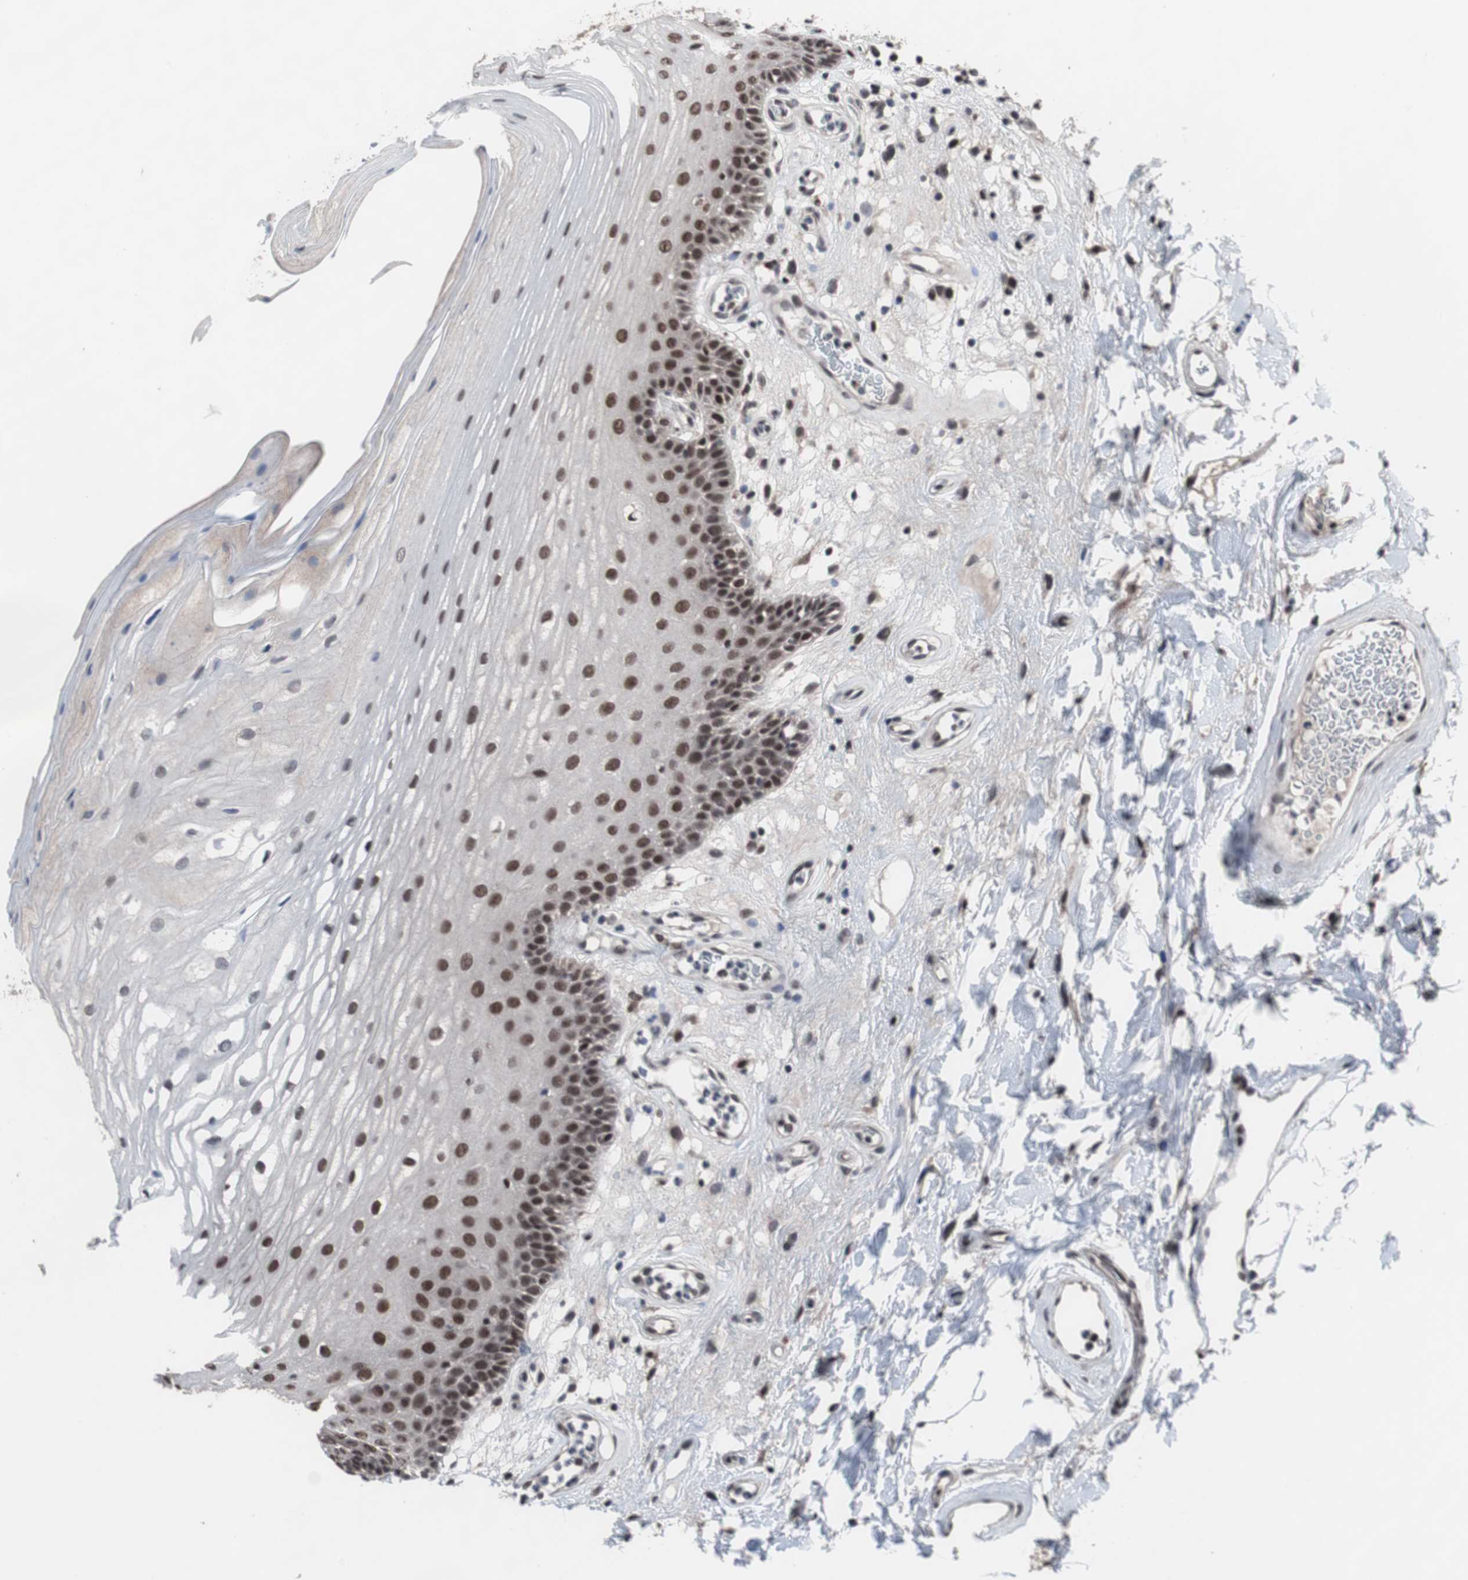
{"staining": {"intensity": "moderate", "quantity": ">75%", "location": "nuclear"}, "tissue": "oral mucosa", "cell_type": "Squamous epithelial cells", "image_type": "normal", "snomed": [{"axis": "morphology", "description": "Normal tissue, NOS"}, {"axis": "morphology", "description": "Squamous cell carcinoma, NOS"}, {"axis": "topography", "description": "Skeletal muscle"}, {"axis": "topography", "description": "Oral tissue"}], "caption": "The immunohistochemical stain labels moderate nuclear positivity in squamous epithelial cells of normal oral mucosa.", "gene": "GTF2F2", "patient": {"sex": "male", "age": 71}}